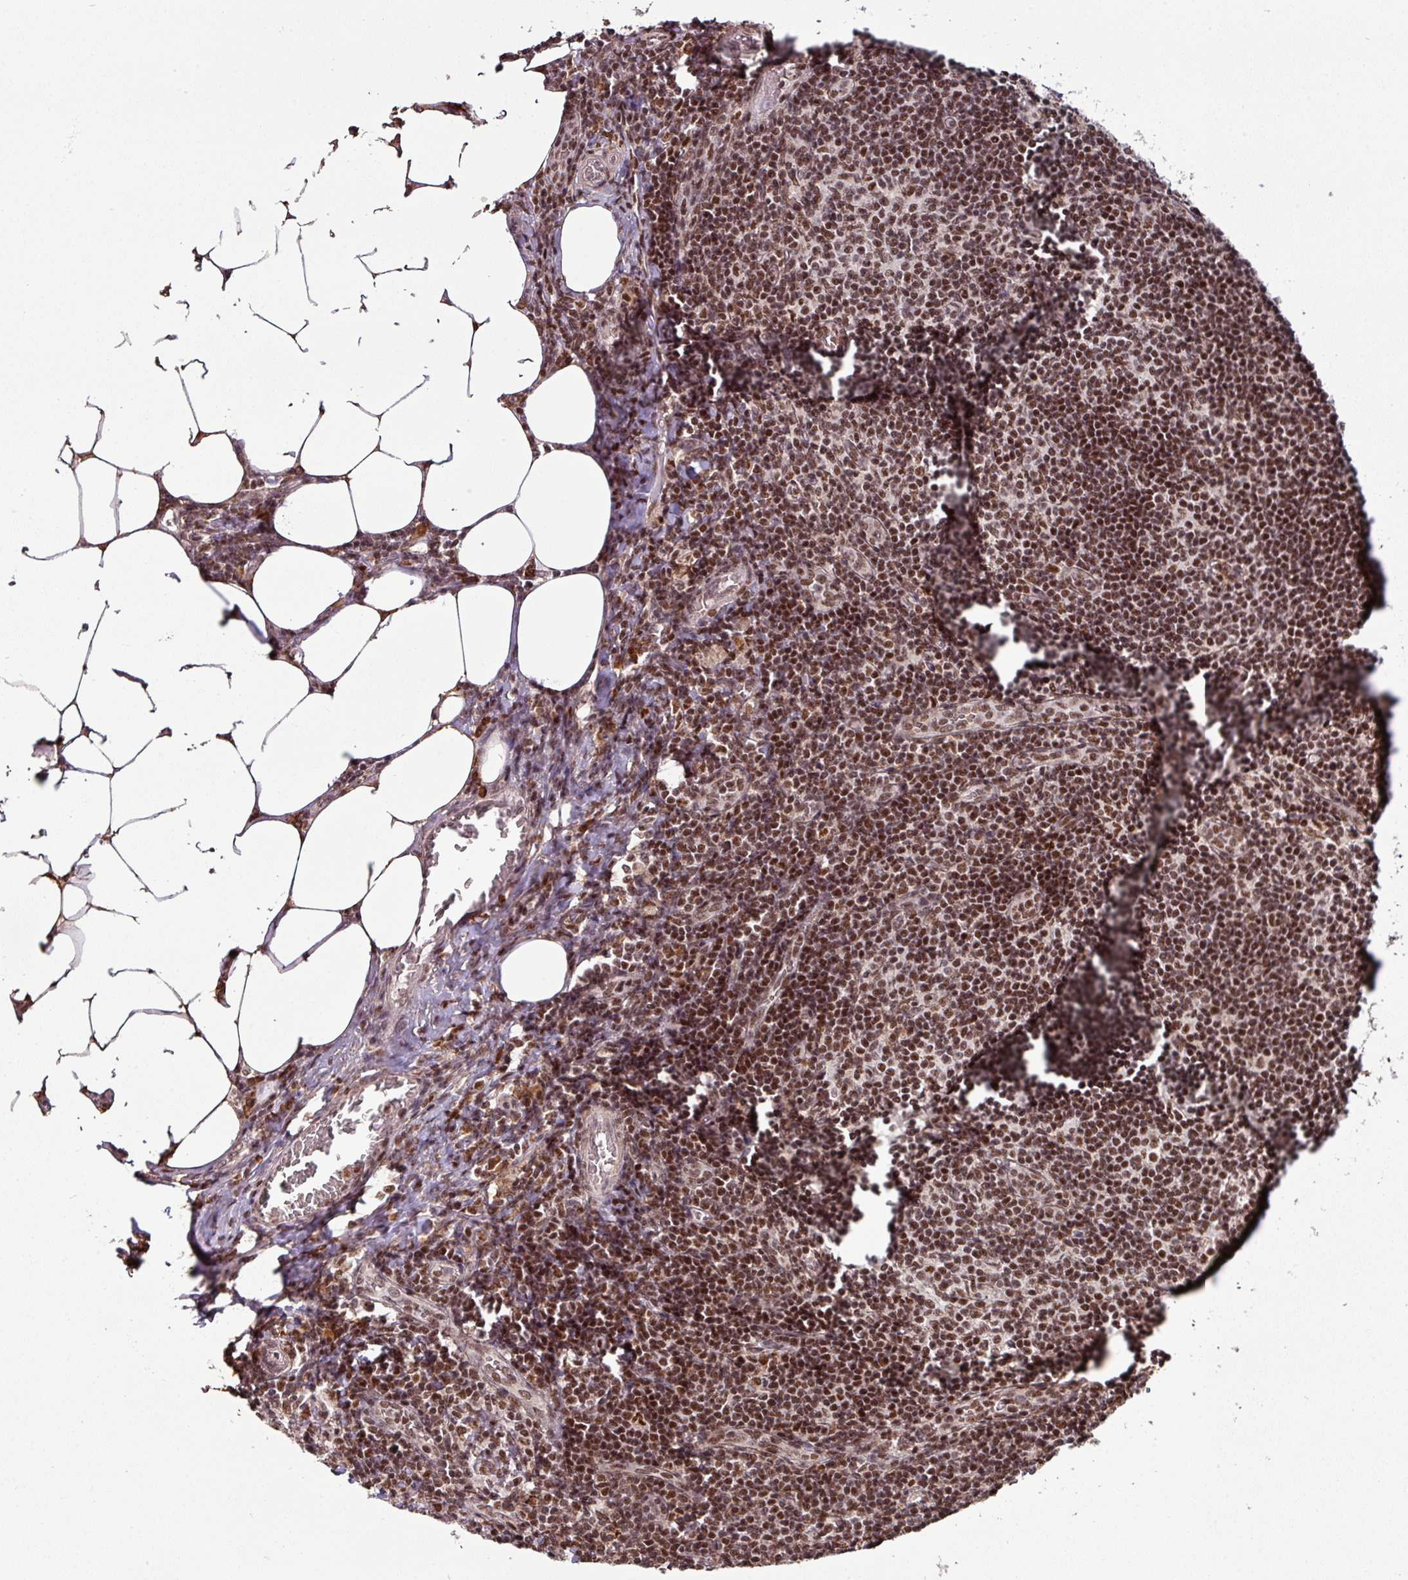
{"staining": {"intensity": "strong", "quantity": ">75%", "location": "nuclear"}, "tissue": "lymph node", "cell_type": "Germinal center cells", "image_type": "normal", "snomed": [{"axis": "morphology", "description": "Normal tissue, NOS"}, {"axis": "topography", "description": "Lymph node"}], "caption": "An image of human lymph node stained for a protein displays strong nuclear brown staining in germinal center cells. (DAB = brown stain, brightfield microscopy at high magnification).", "gene": "PHF23", "patient": {"sex": "female", "age": 59}}